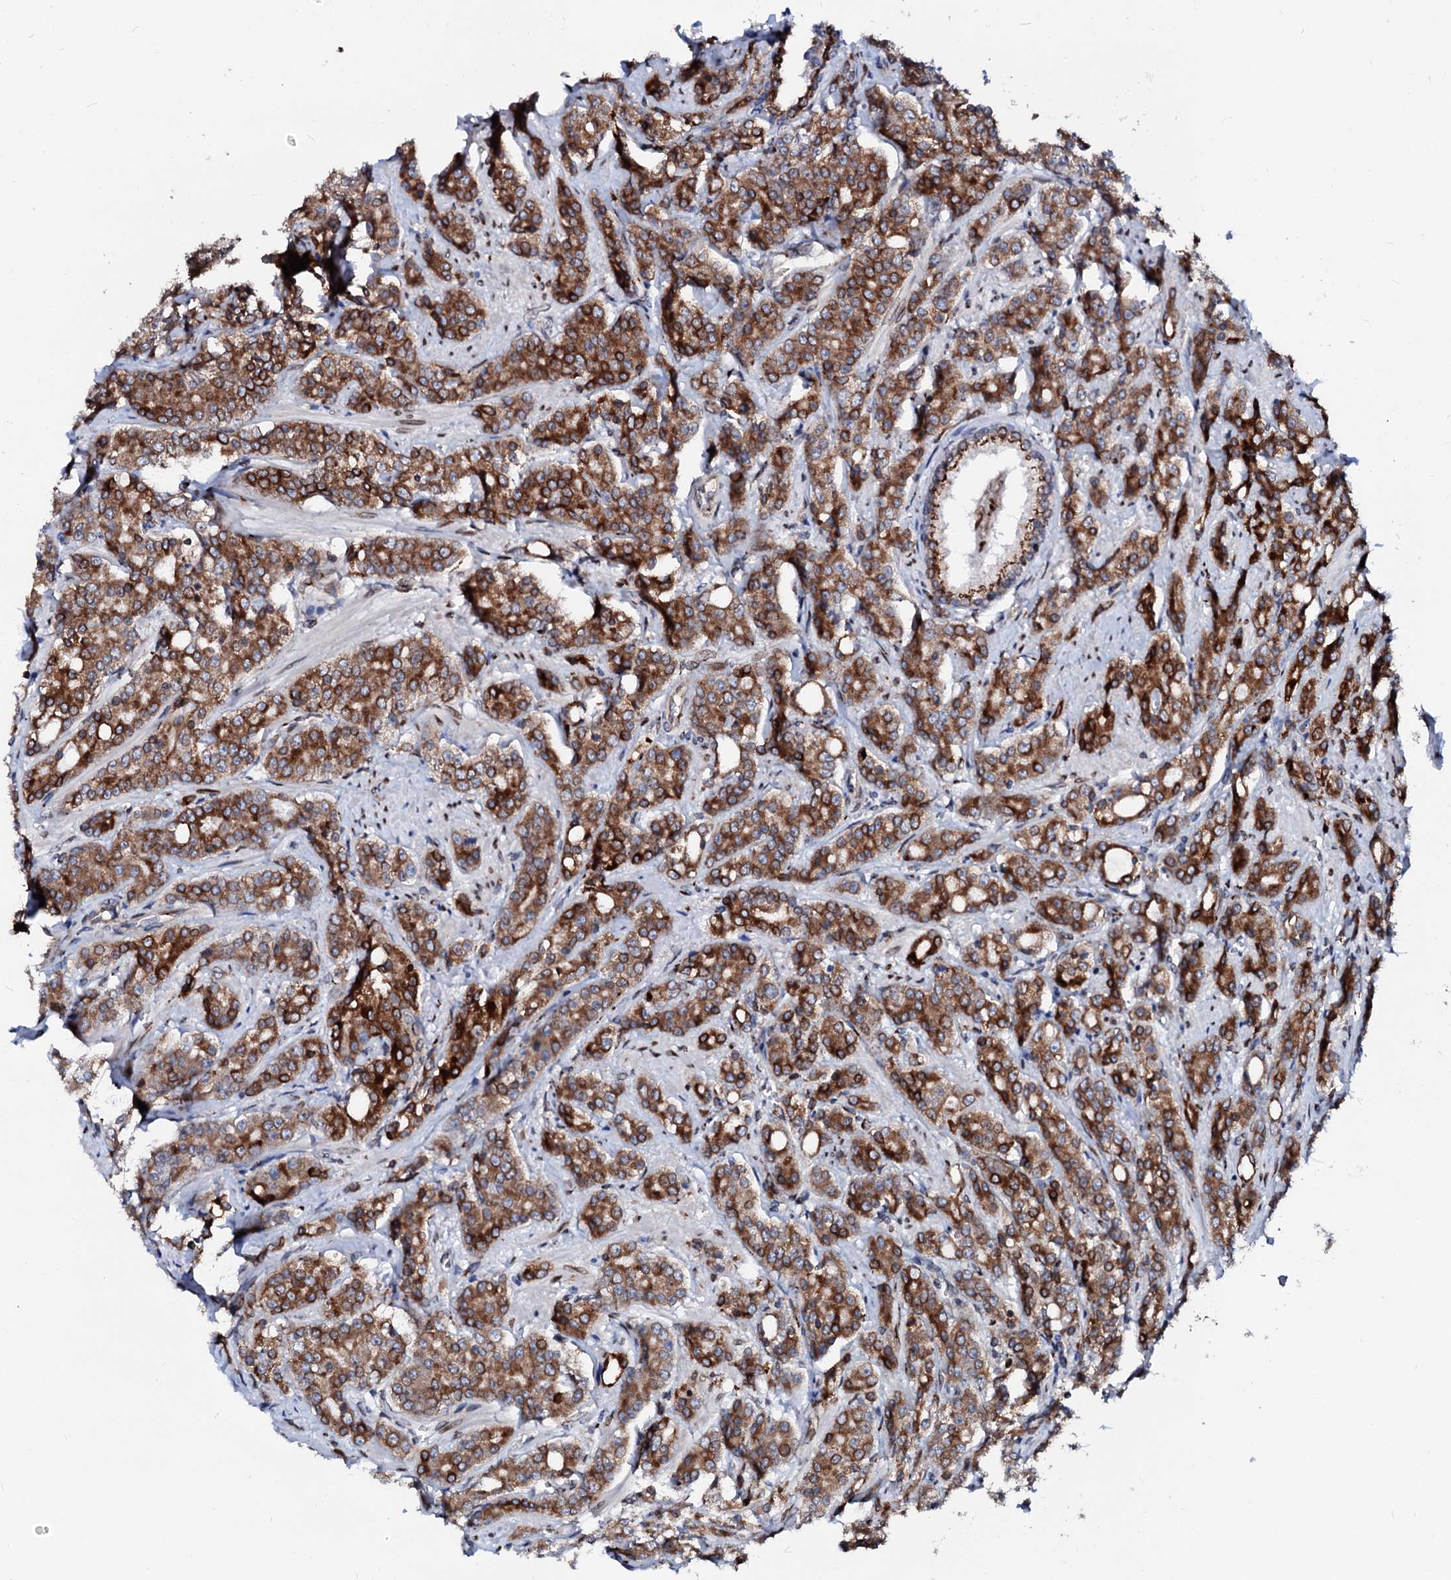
{"staining": {"intensity": "strong", "quantity": ">75%", "location": "cytoplasmic/membranous"}, "tissue": "prostate cancer", "cell_type": "Tumor cells", "image_type": "cancer", "snomed": [{"axis": "morphology", "description": "Adenocarcinoma, High grade"}, {"axis": "topography", "description": "Prostate"}], "caption": "This histopathology image exhibits prostate high-grade adenocarcinoma stained with IHC to label a protein in brown. The cytoplasmic/membranous of tumor cells show strong positivity for the protein. Nuclei are counter-stained blue.", "gene": "TMCO3", "patient": {"sex": "male", "age": 62}}